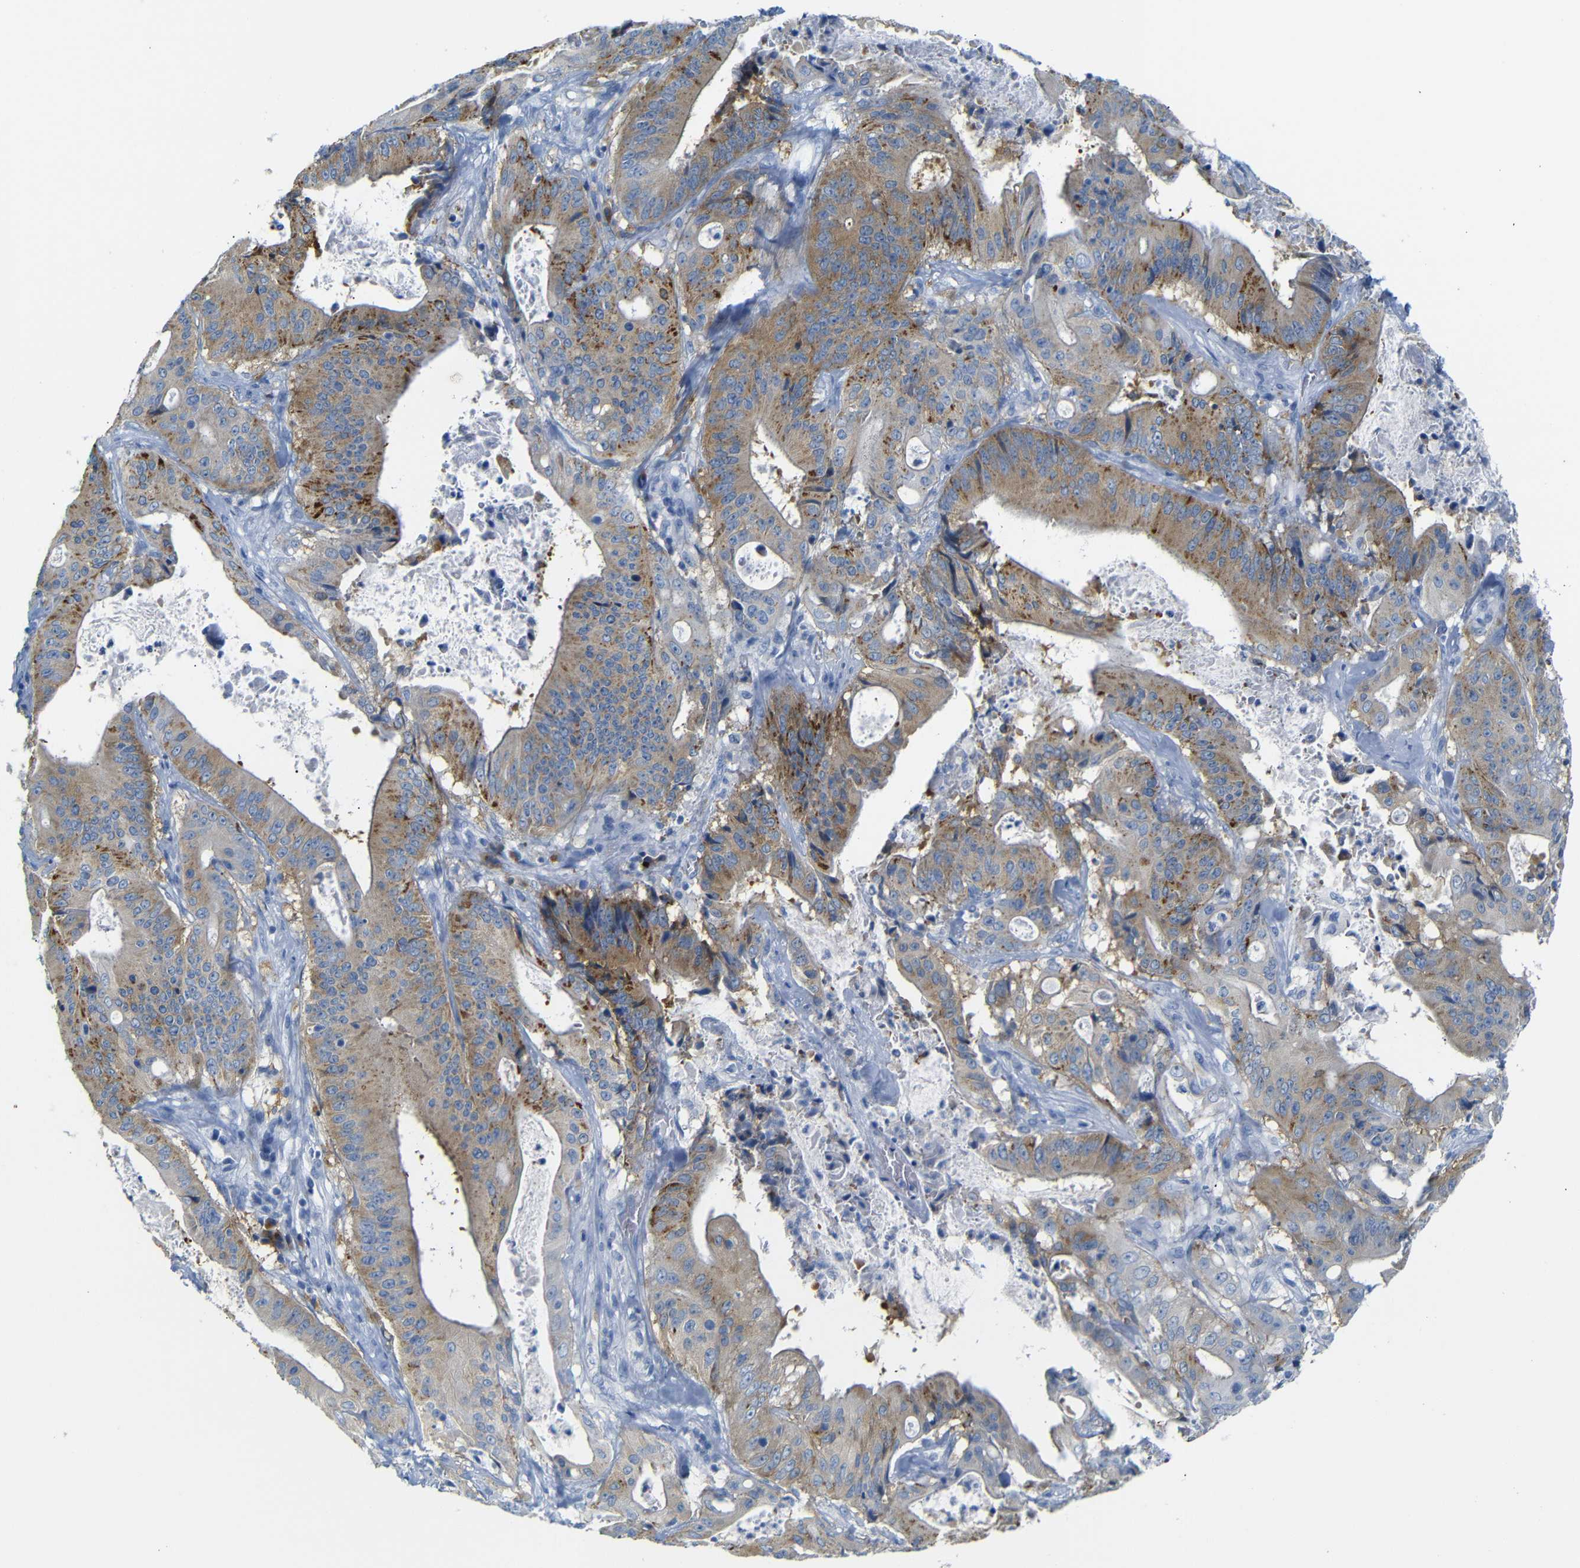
{"staining": {"intensity": "moderate", "quantity": ">75%", "location": "cytoplasmic/membranous"}, "tissue": "pancreatic cancer", "cell_type": "Tumor cells", "image_type": "cancer", "snomed": [{"axis": "morphology", "description": "Normal tissue, NOS"}, {"axis": "topography", "description": "Lymph node"}], "caption": "Immunohistochemistry (IHC) histopathology image of pancreatic cancer stained for a protein (brown), which exhibits medium levels of moderate cytoplasmic/membranous expression in approximately >75% of tumor cells.", "gene": "FCRL1", "patient": {"sex": "male", "age": 62}}